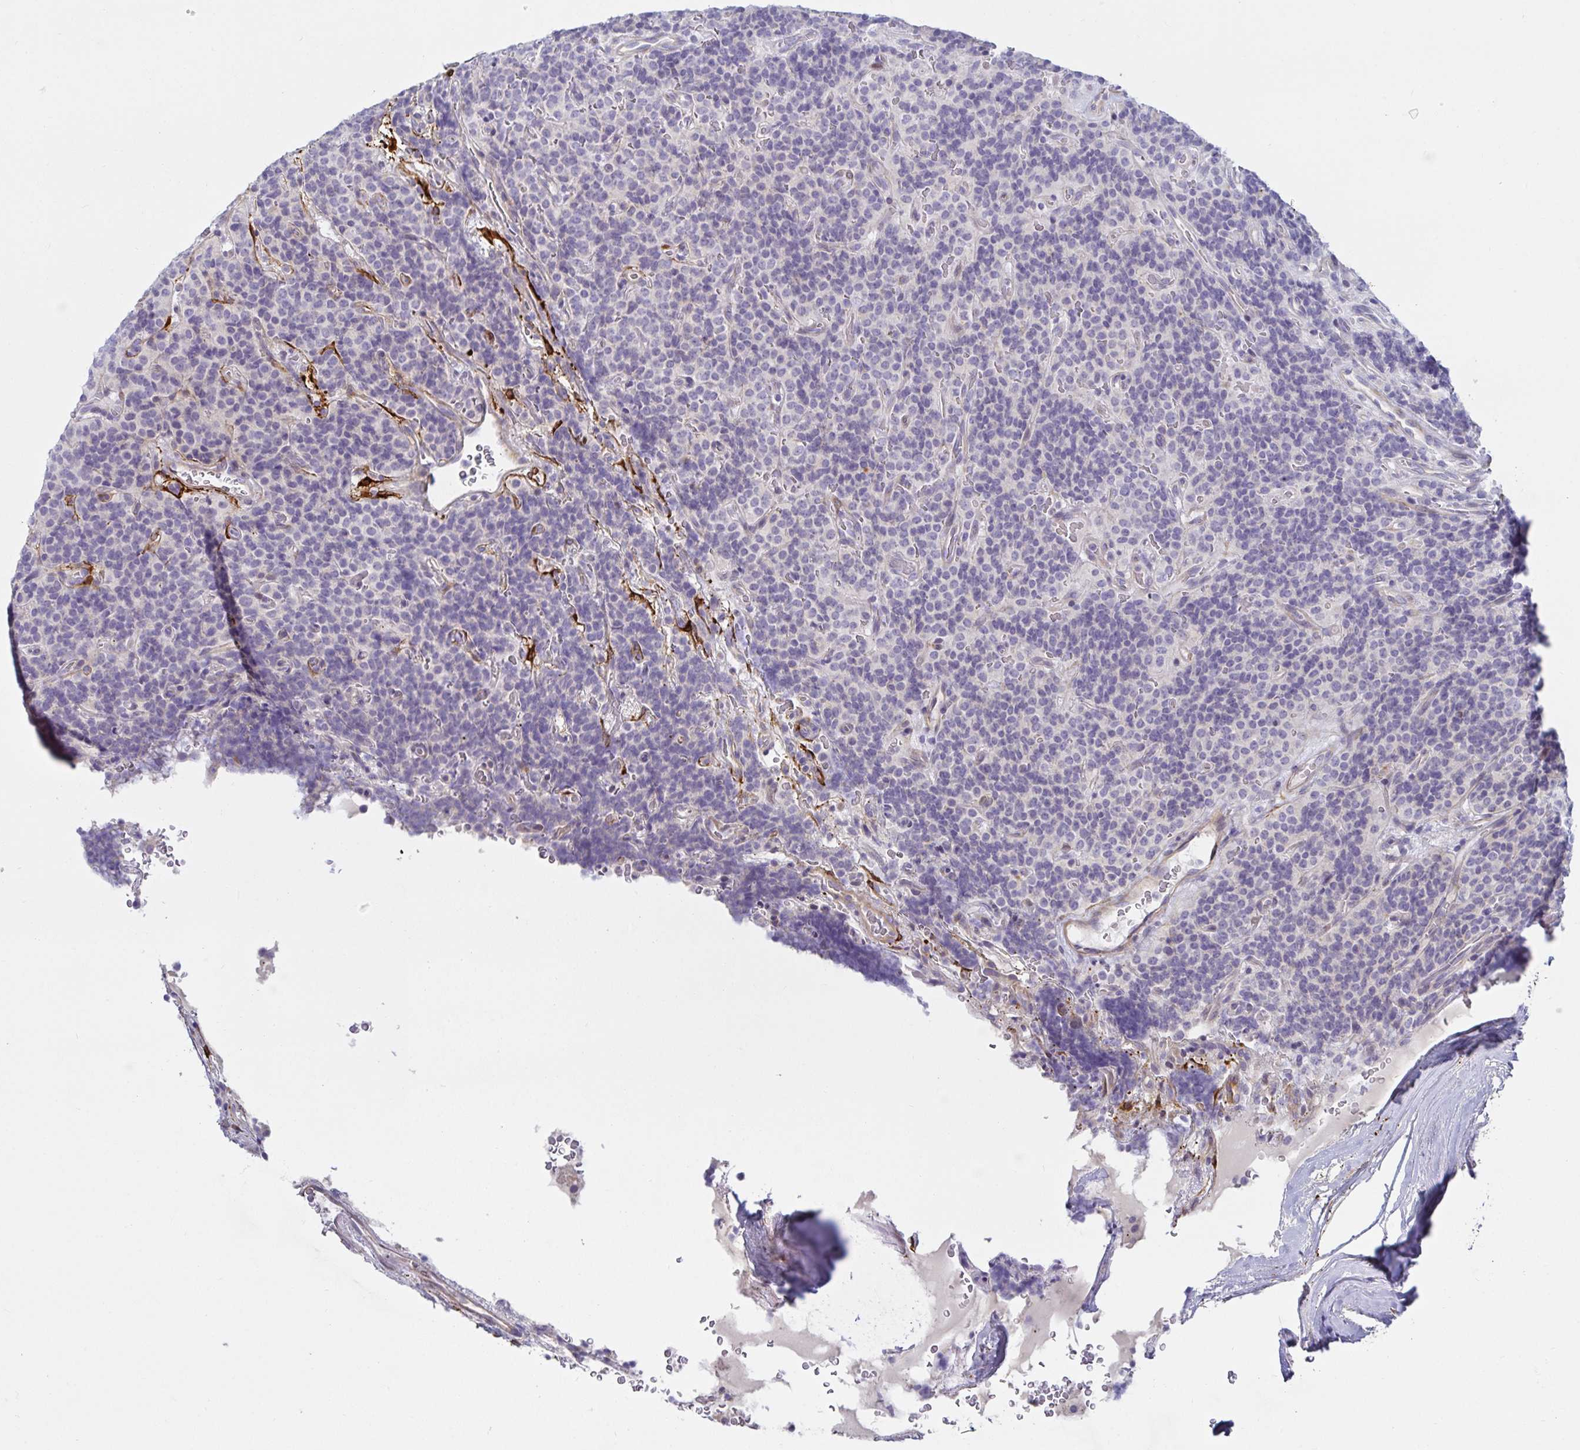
{"staining": {"intensity": "negative", "quantity": "none", "location": "none"}, "tissue": "carcinoid", "cell_type": "Tumor cells", "image_type": "cancer", "snomed": [{"axis": "morphology", "description": "Carcinoid, malignant, NOS"}, {"axis": "topography", "description": "Pancreas"}], "caption": "Tumor cells show no significant staining in carcinoid (malignant).", "gene": "SPAG4", "patient": {"sex": "male", "age": 36}}